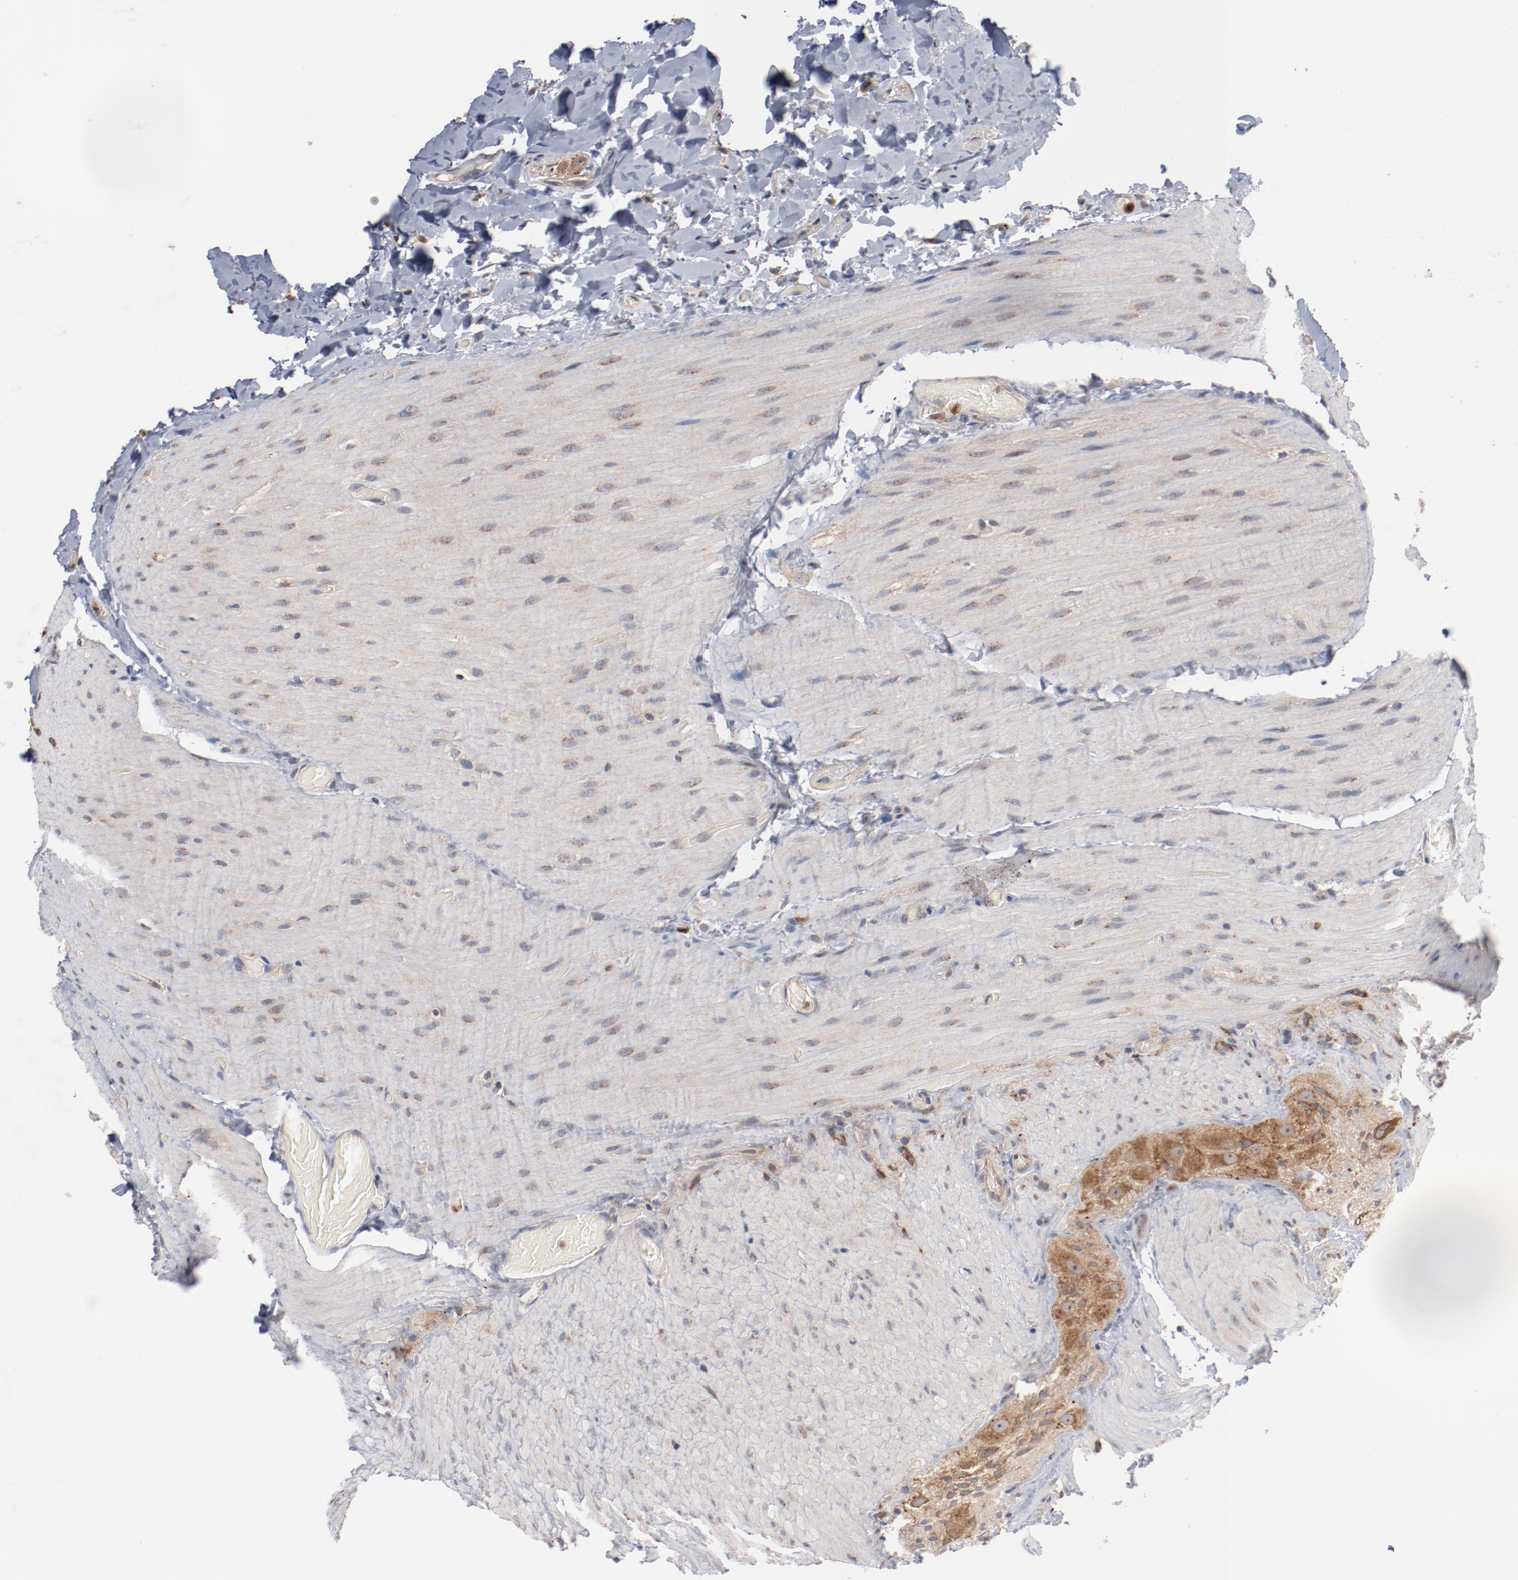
{"staining": {"intensity": "moderate", "quantity": ">75%", "location": "cytoplasmic/membranous"}, "tissue": "duodenum", "cell_type": "Glandular cells", "image_type": "normal", "snomed": [{"axis": "morphology", "description": "Normal tissue, NOS"}, {"axis": "topography", "description": "Duodenum"}], "caption": "Immunohistochemistry image of normal human duodenum stained for a protein (brown), which reveals medium levels of moderate cytoplasmic/membranous staining in about >75% of glandular cells.", "gene": "RNASE11", "patient": {"sex": "male", "age": 66}}